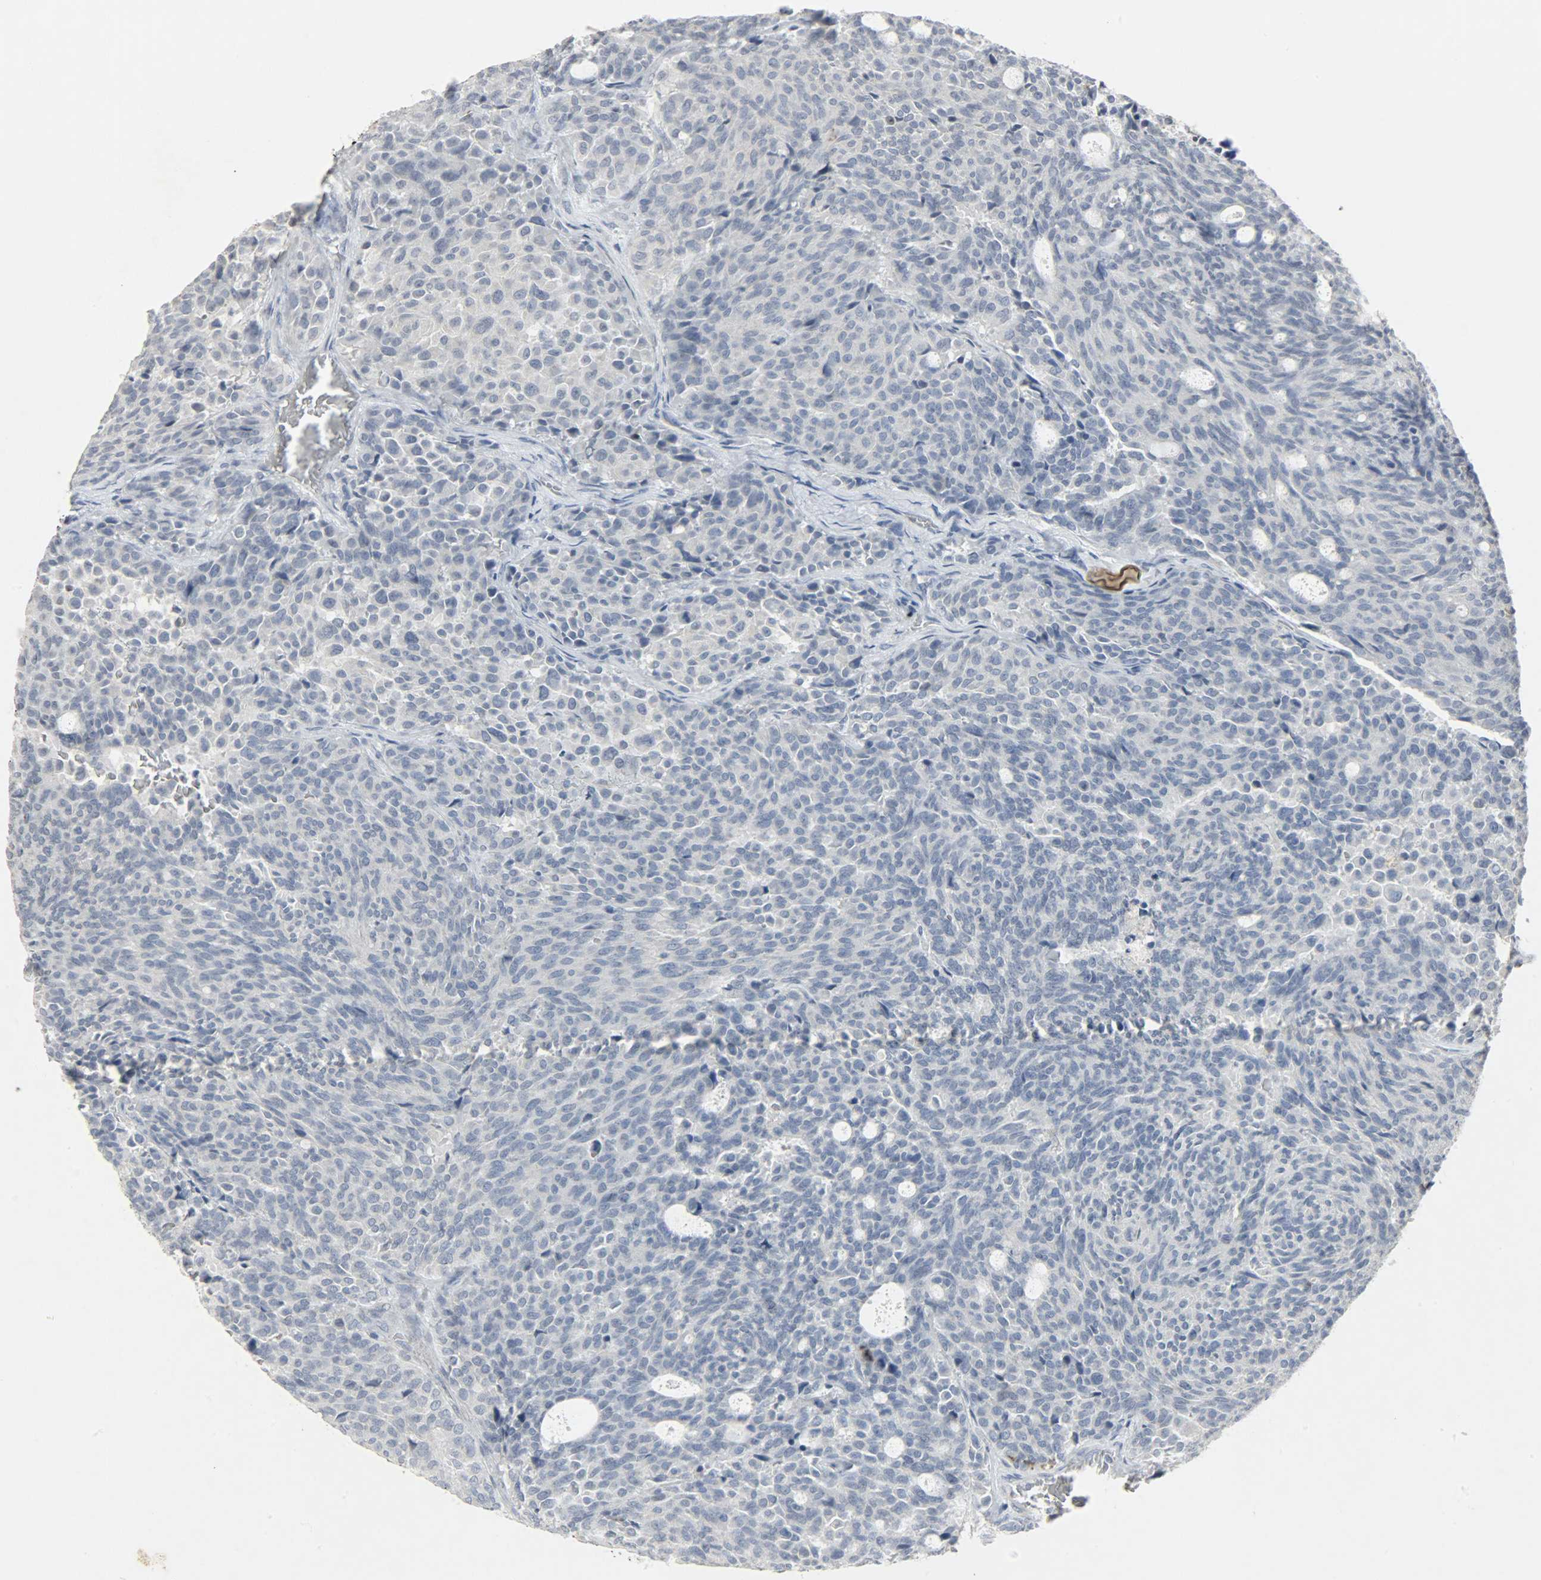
{"staining": {"intensity": "negative", "quantity": "none", "location": "none"}, "tissue": "carcinoid", "cell_type": "Tumor cells", "image_type": "cancer", "snomed": [{"axis": "morphology", "description": "Carcinoid, malignant, NOS"}, {"axis": "topography", "description": "Pancreas"}], "caption": "Tumor cells are negative for brown protein staining in carcinoid (malignant).", "gene": "CAMK4", "patient": {"sex": "female", "age": 54}}